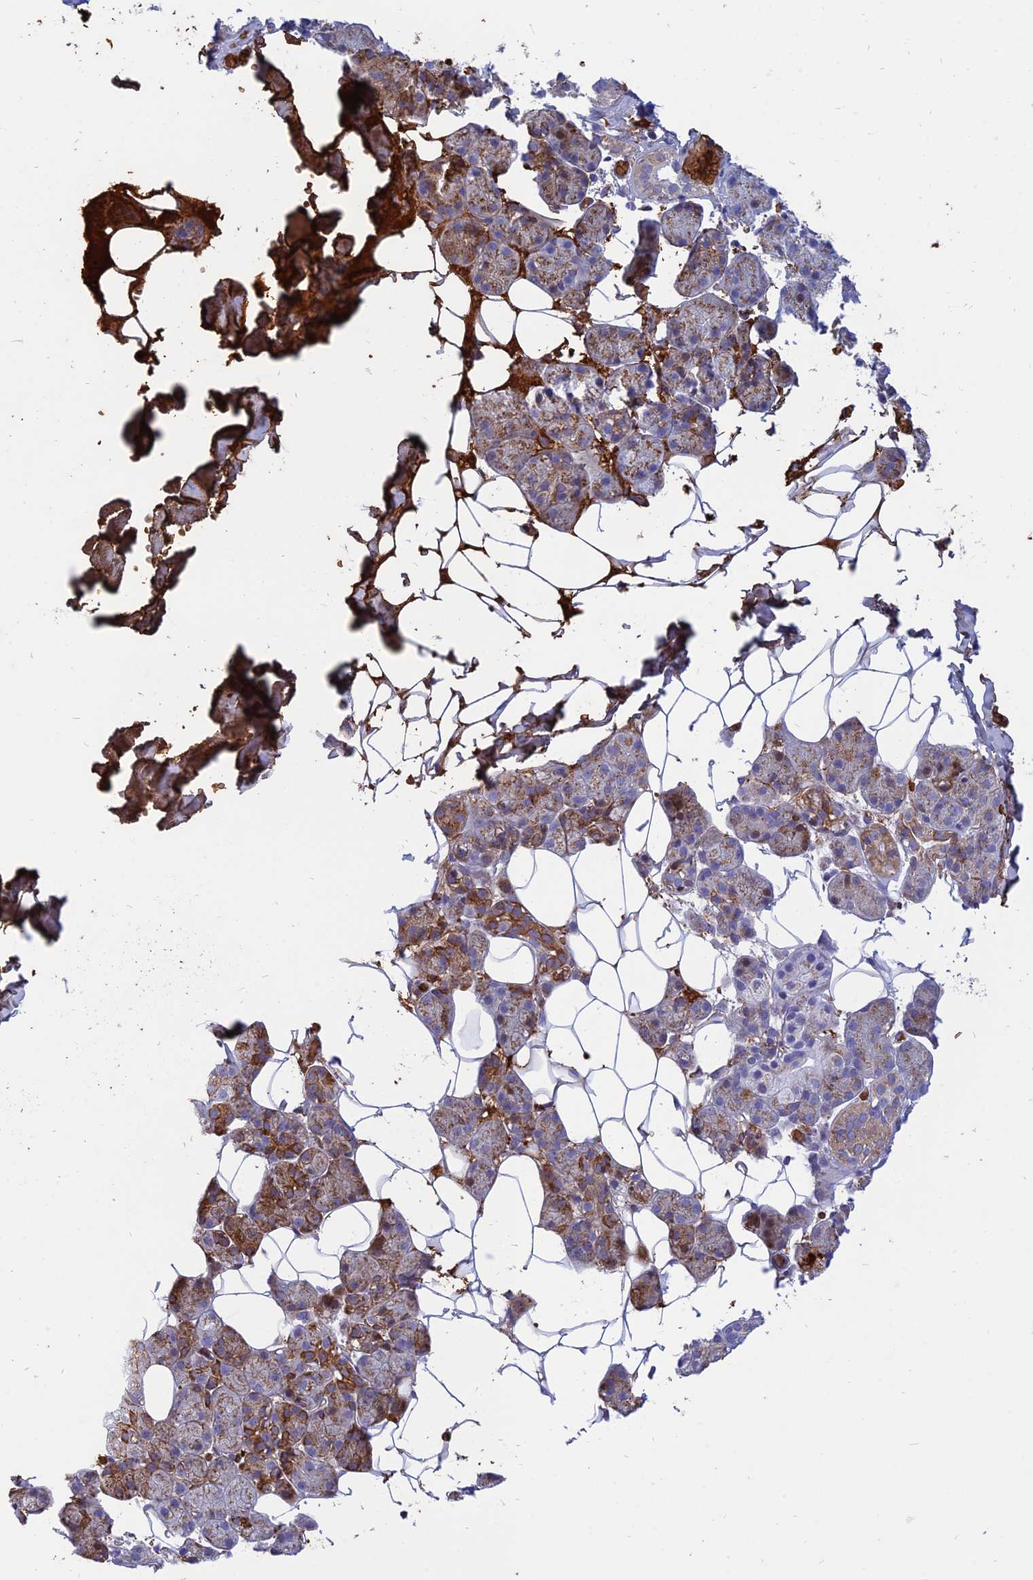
{"staining": {"intensity": "moderate", "quantity": "25%-75%", "location": "cytoplasmic/membranous"}, "tissue": "salivary gland", "cell_type": "Glandular cells", "image_type": "normal", "snomed": [{"axis": "morphology", "description": "Normal tissue, NOS"}, {"axis": "topography", "description": "Salivary gland"}], "caption": "IHC micrograph of benign salivary gland: salivary gland stained using immunohistochemistry exhibits medium levels of moderate protein expression localized specifically in the cytoplasmic/membranous of glandular cells, appearing as a cytoplasmic/membranous brown color.", "gene": "HHAT", "patient": {"sex": "female", "age": 33}}